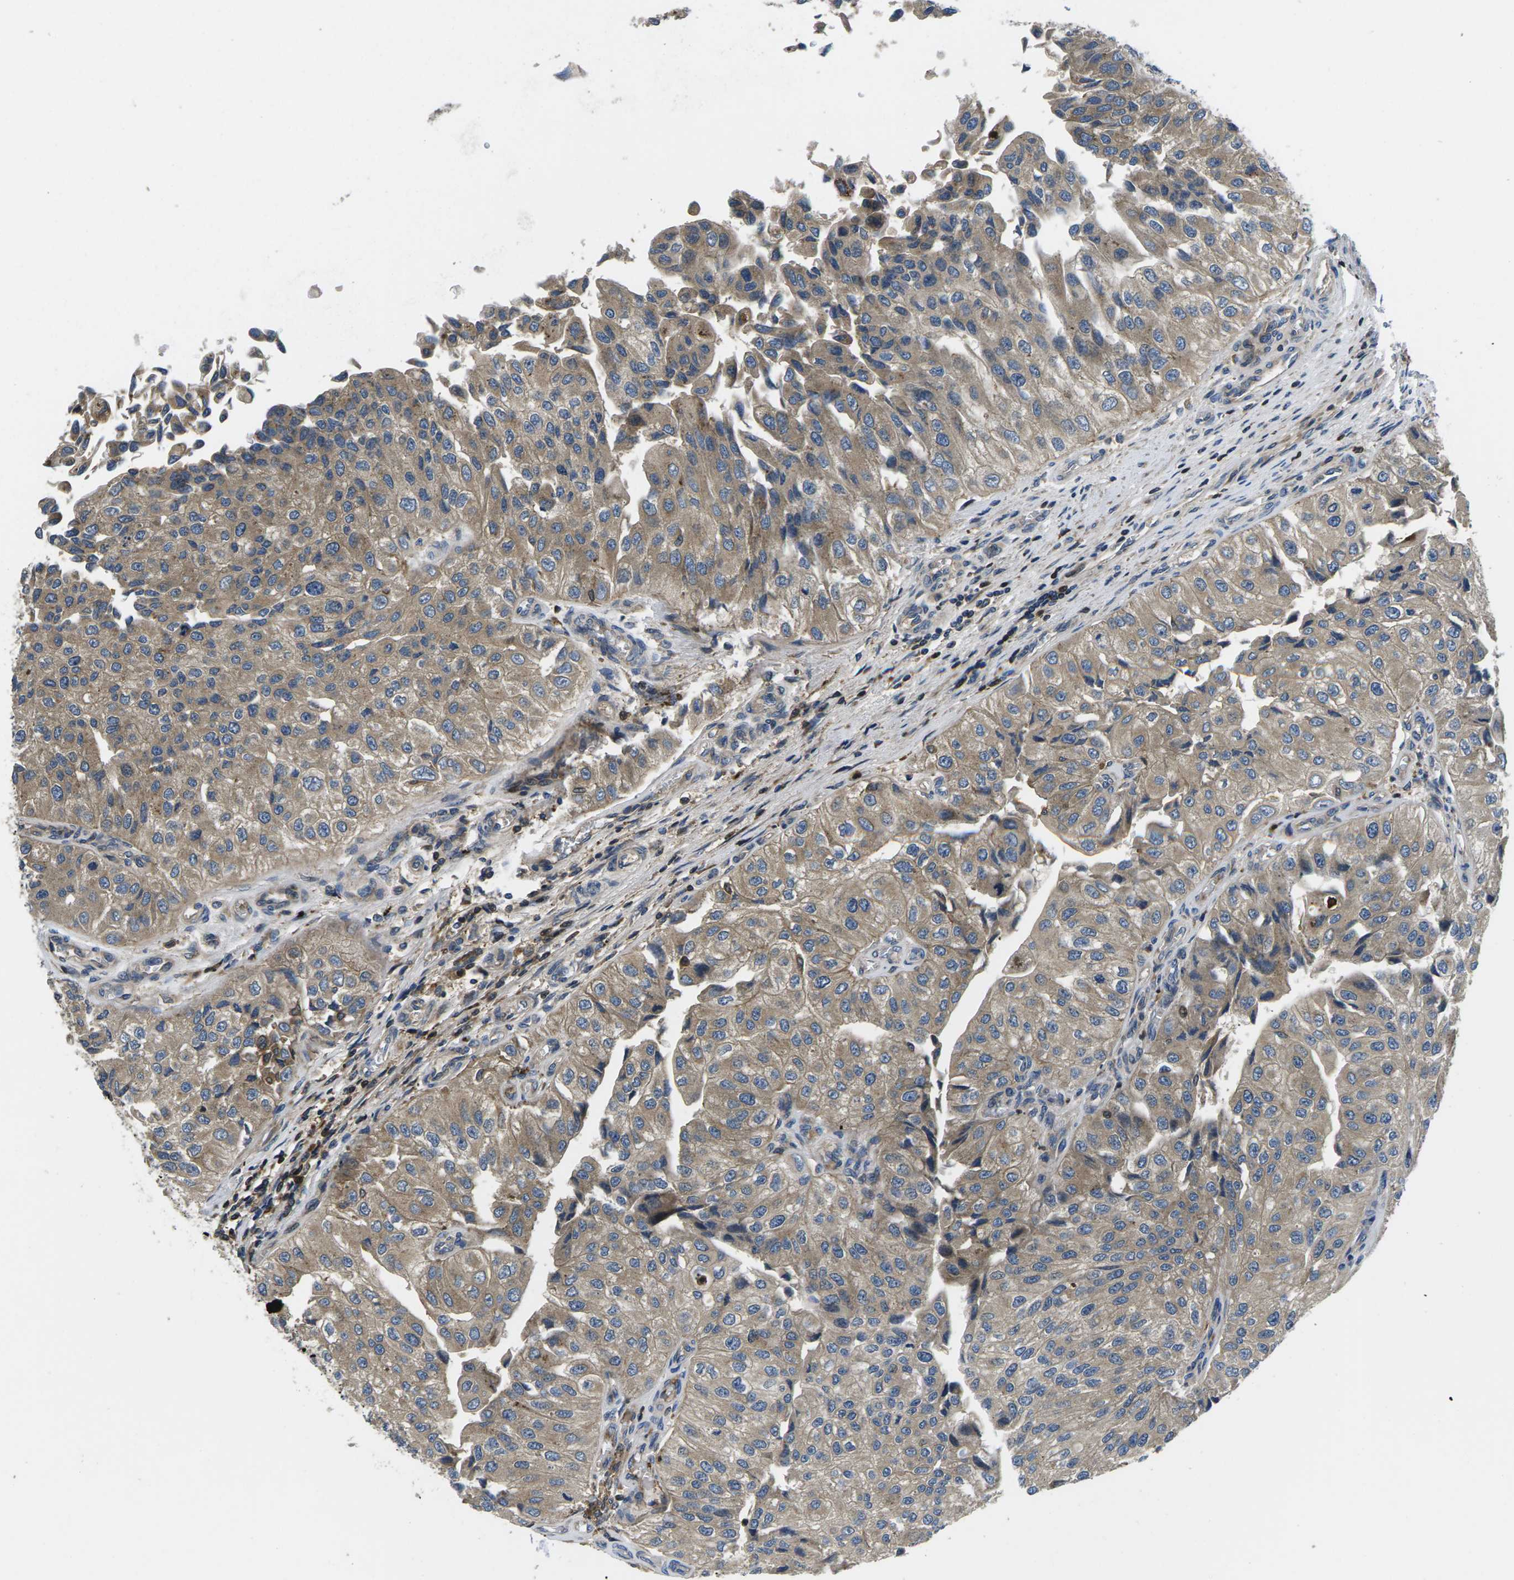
{"staining": {"intensity": "moderate", "quantity": ">75%", "location": "cytoplasmic/membranous"}, "tissue": "urothelial cancer", "cell_type": "Tumor cells", "image_type": "cancer", "snomed": [{"axis": "morphology", "description": "Urothelial carcinoma, High grade"}, {"axis": "topography", "description": "Kidney"}, {"axis": "topography", "description": "Urinary bladder"}], "caption": "Urothelial cancer stained for a protein reveals moderate cytoplasmic/membranous positivity in tumor cells. (Stains: DAB (3,3'-diaminobenzidine) in brown, nuclei in blue, Microscopy: brightfield microscopy at high magnification).", "gene": "PLCE1", "patient": {"sex": "male", "age": 77}}